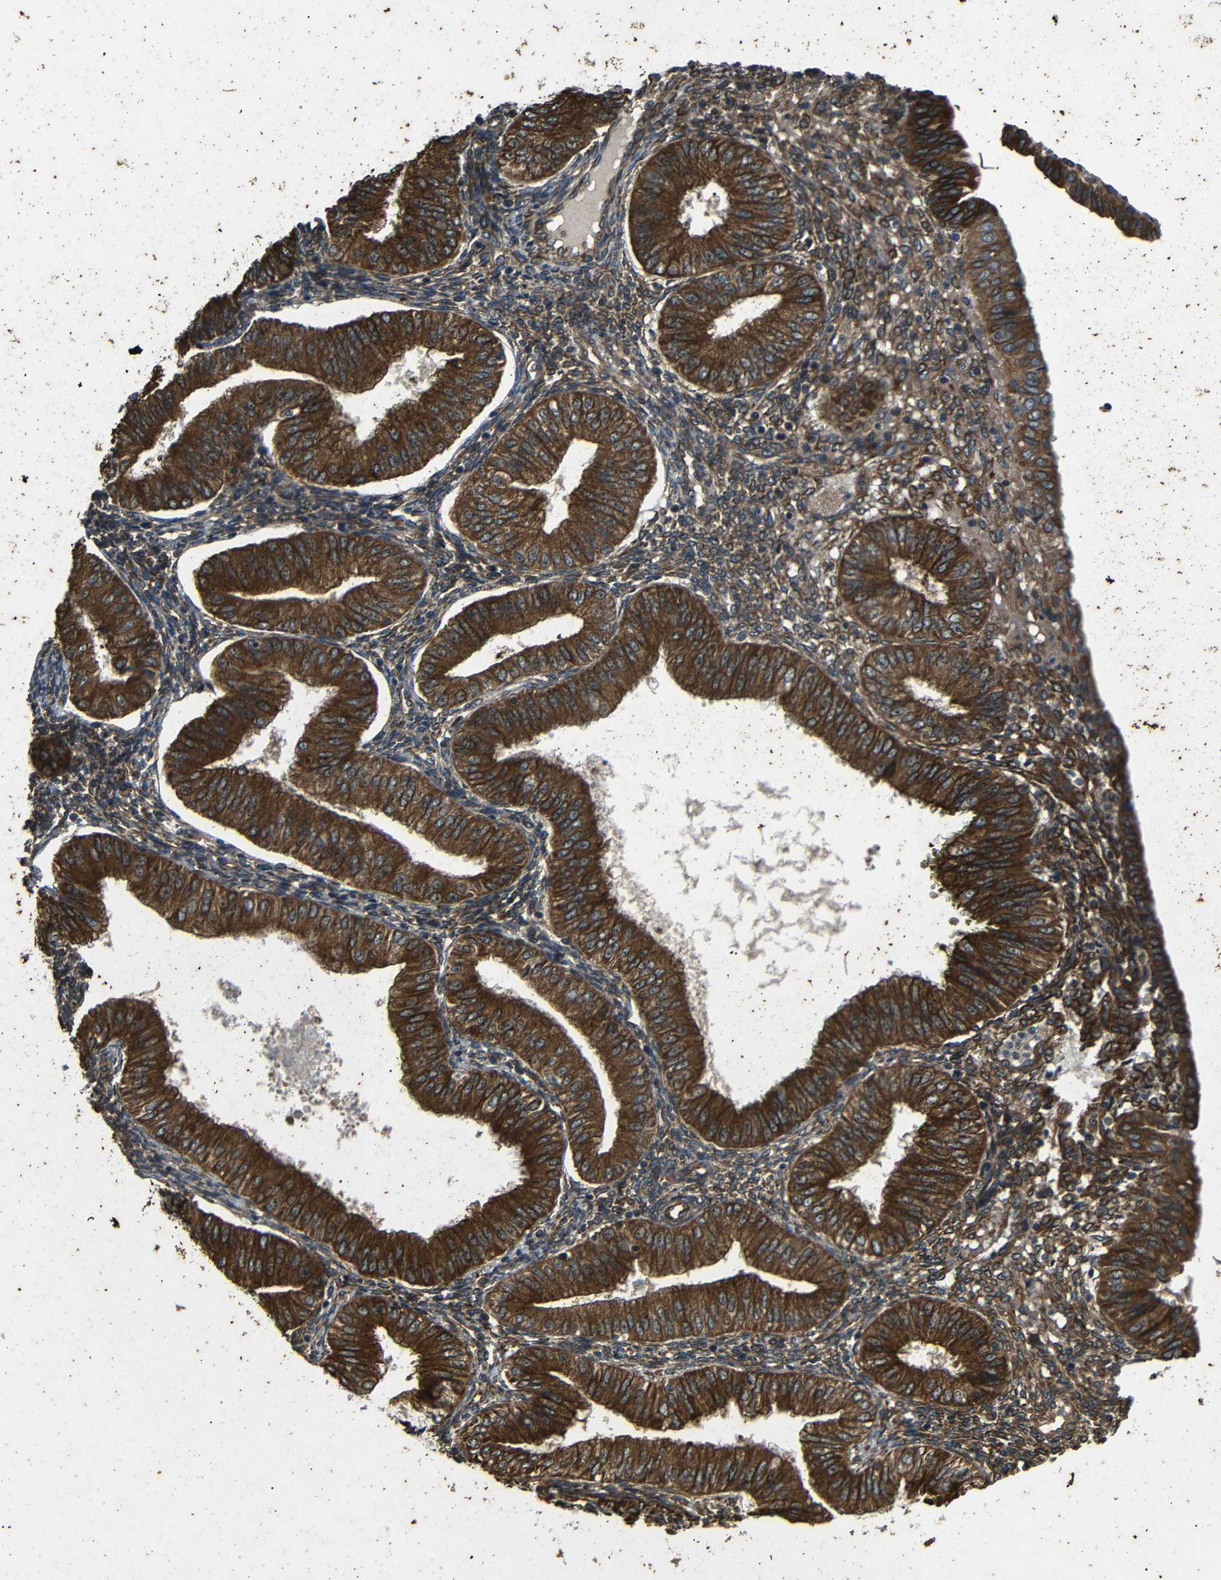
{"staining": {"intensity": "strong", "quantity": ">75%", "location": "cytoplasmic/membranous"}, "tissue": "endometrial cancer", "cell_type": "Tumor cells", "image_type": "cancer", "snomed": [{"axis": "morphology", "description": "Normal tissue, NOS"}, {"axis": "morphology", "description": "Adenocarcinoma, NOS"}, {"axis": "topography", "description": "Endometrium"}], "caption": "Immunohistochemical staining of endometrial cancer shows high levels of strong cytoplasmic/membranous expression in about >75% of tumor cells.", "gene": "TRPC1", "patient": {"sex": "female", "age": 53}}